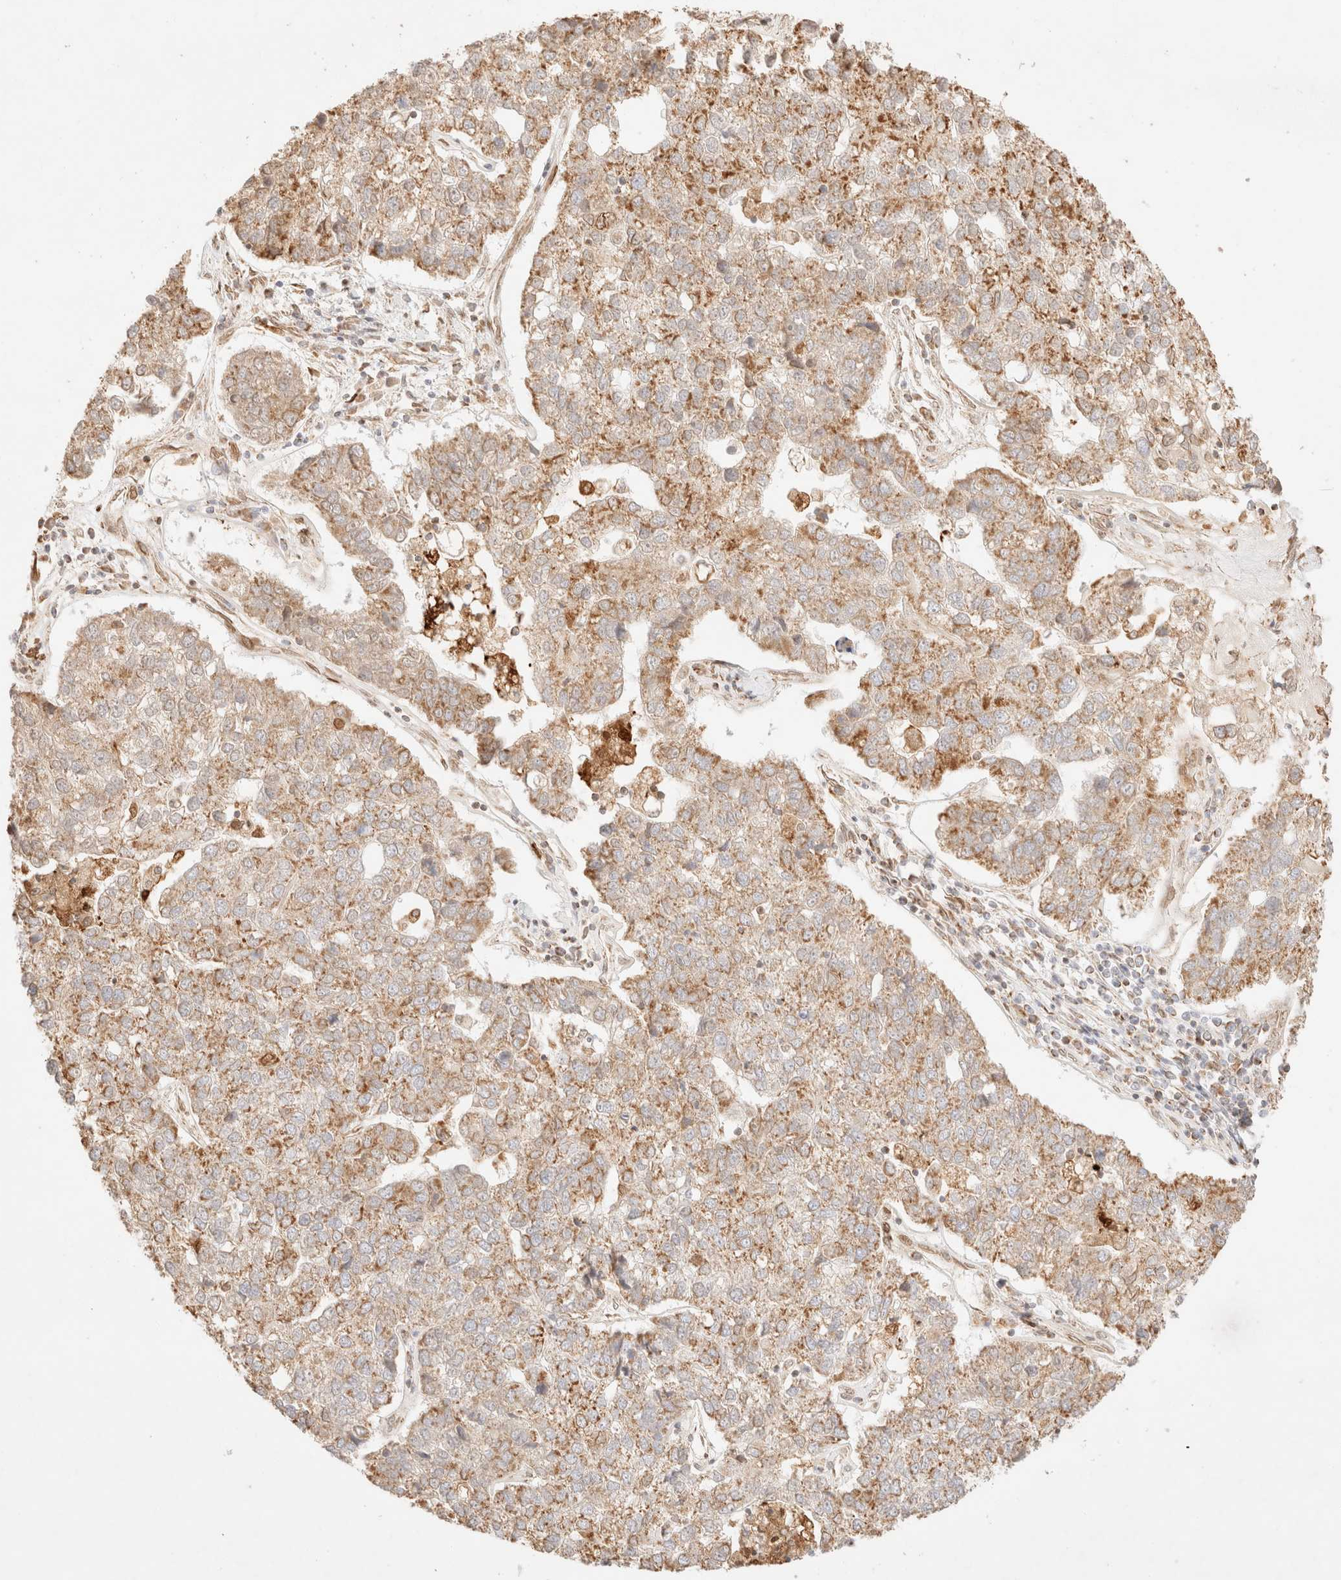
{"staining": {"intensity": "moderate", "quantity": ">75%", "location": "cytoplasmic/membranous"}, "tissue": "pancreatic cancer", "cell_type": "Tumor cells", "image_type": "cancer", "snomed": [{"axis": "morphology", "description": "Adenocarcinoma, NOS"}, {"axis": "topography", "description": "Pancreas"}], "caption": "An image of human adenocarcinoma (pancreatic) stained for a protein demonstrates moderate cytoplasmic/membranous brown staining in tumor cells.", "gene": "TACO1", "patient": {"sex": "female", "age": 61}}